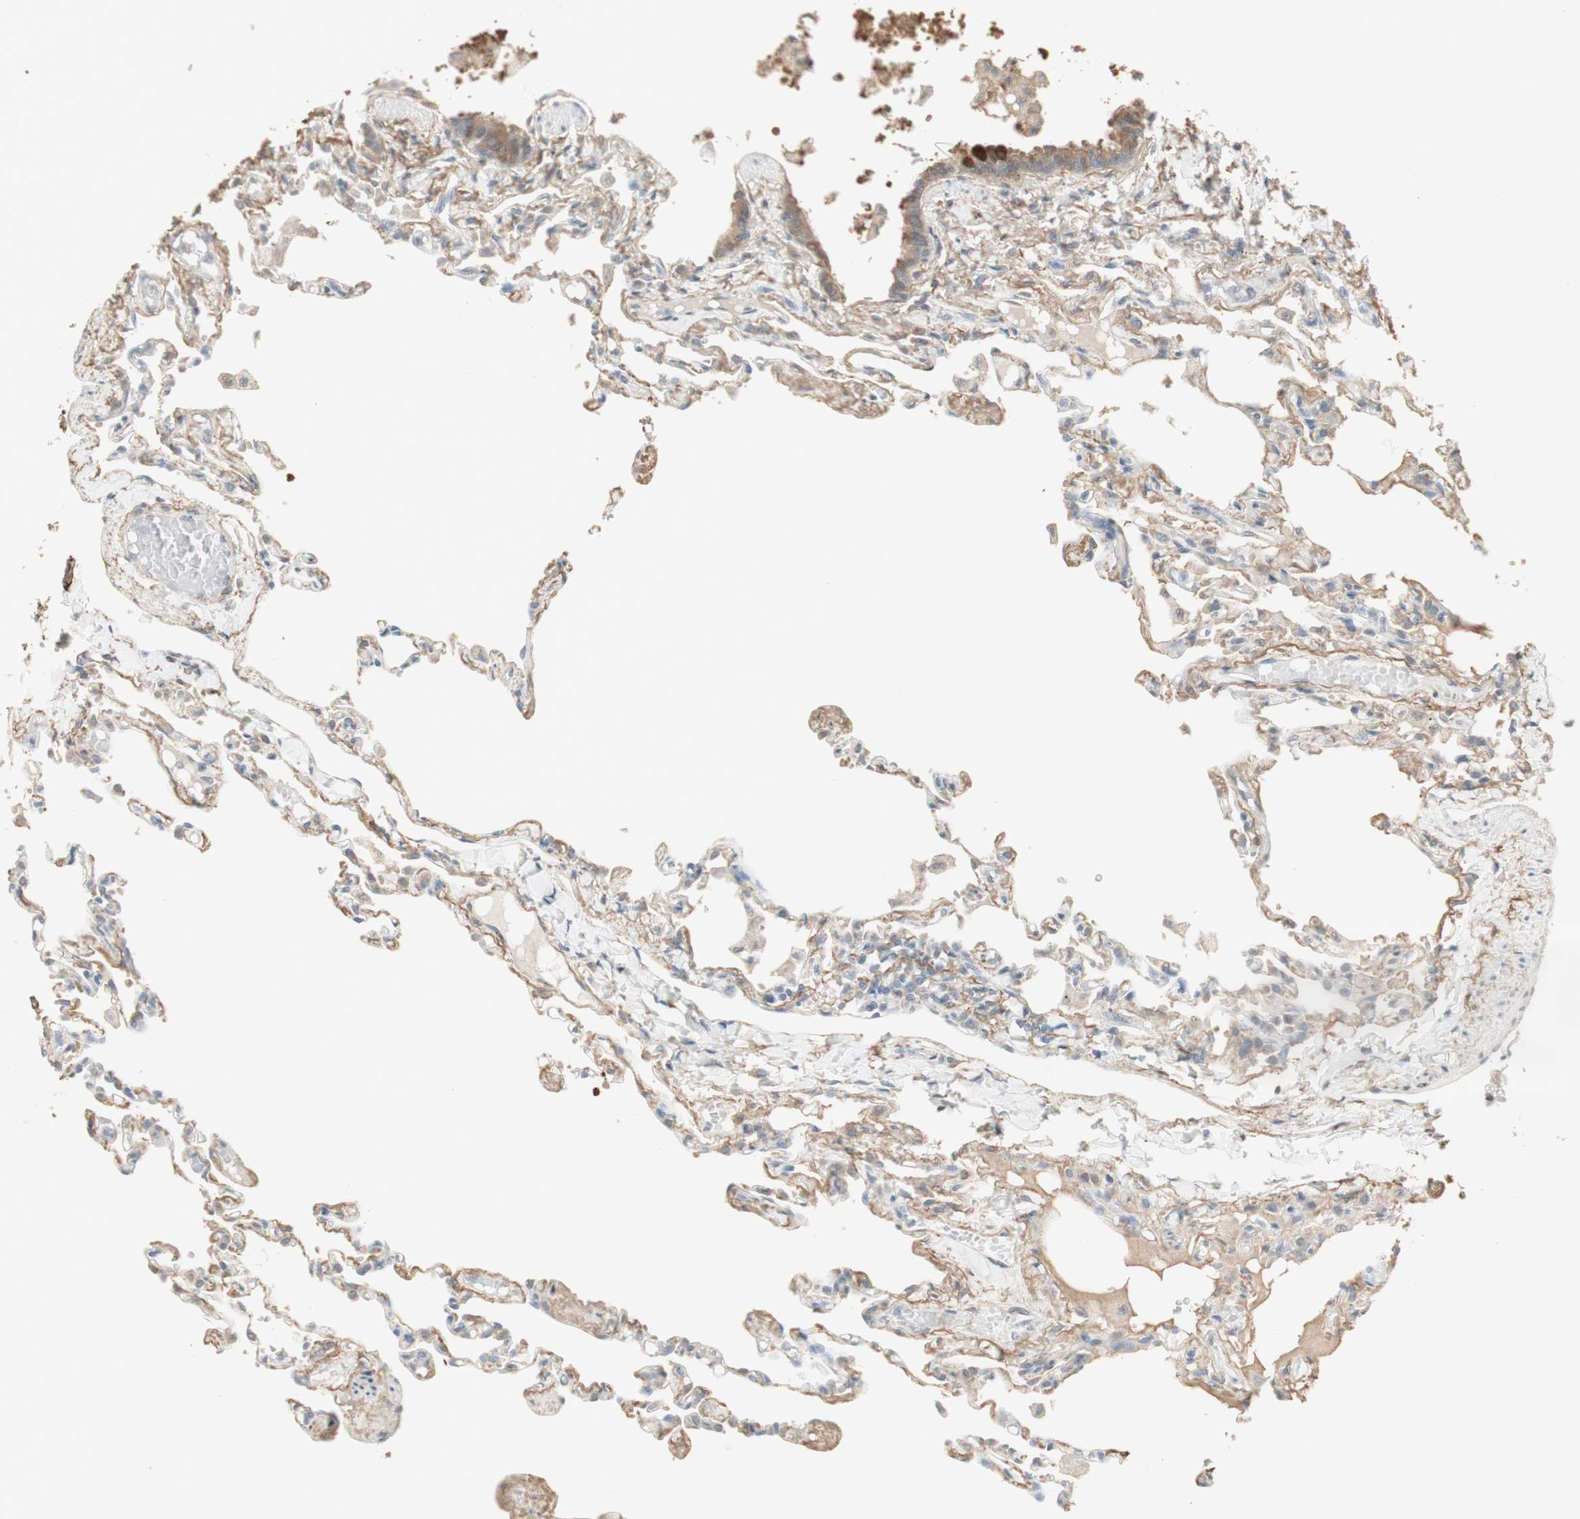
{"staining": {"intensity": "negative", "quantity": "none", "location": "none"}, "tissue": "lung", "cell_type": "Alveolar cells", "image_type": "normal", "snomed": [{"axis": "morphology", "description": "Normal tissue, NOS"}, {"axis": "topography", "description": "Lung"}], "caption": "Lung was stained to show a protein in brown. There is no significant positivity in alveolar cells. The staining is performed using DAB (3,3'-diaminobenzidine) brown chromogen with nuclei counter-stained in using hematoxylin.", "gene": "MUC3A", "patient": {"sex": "male", "age": 21}}